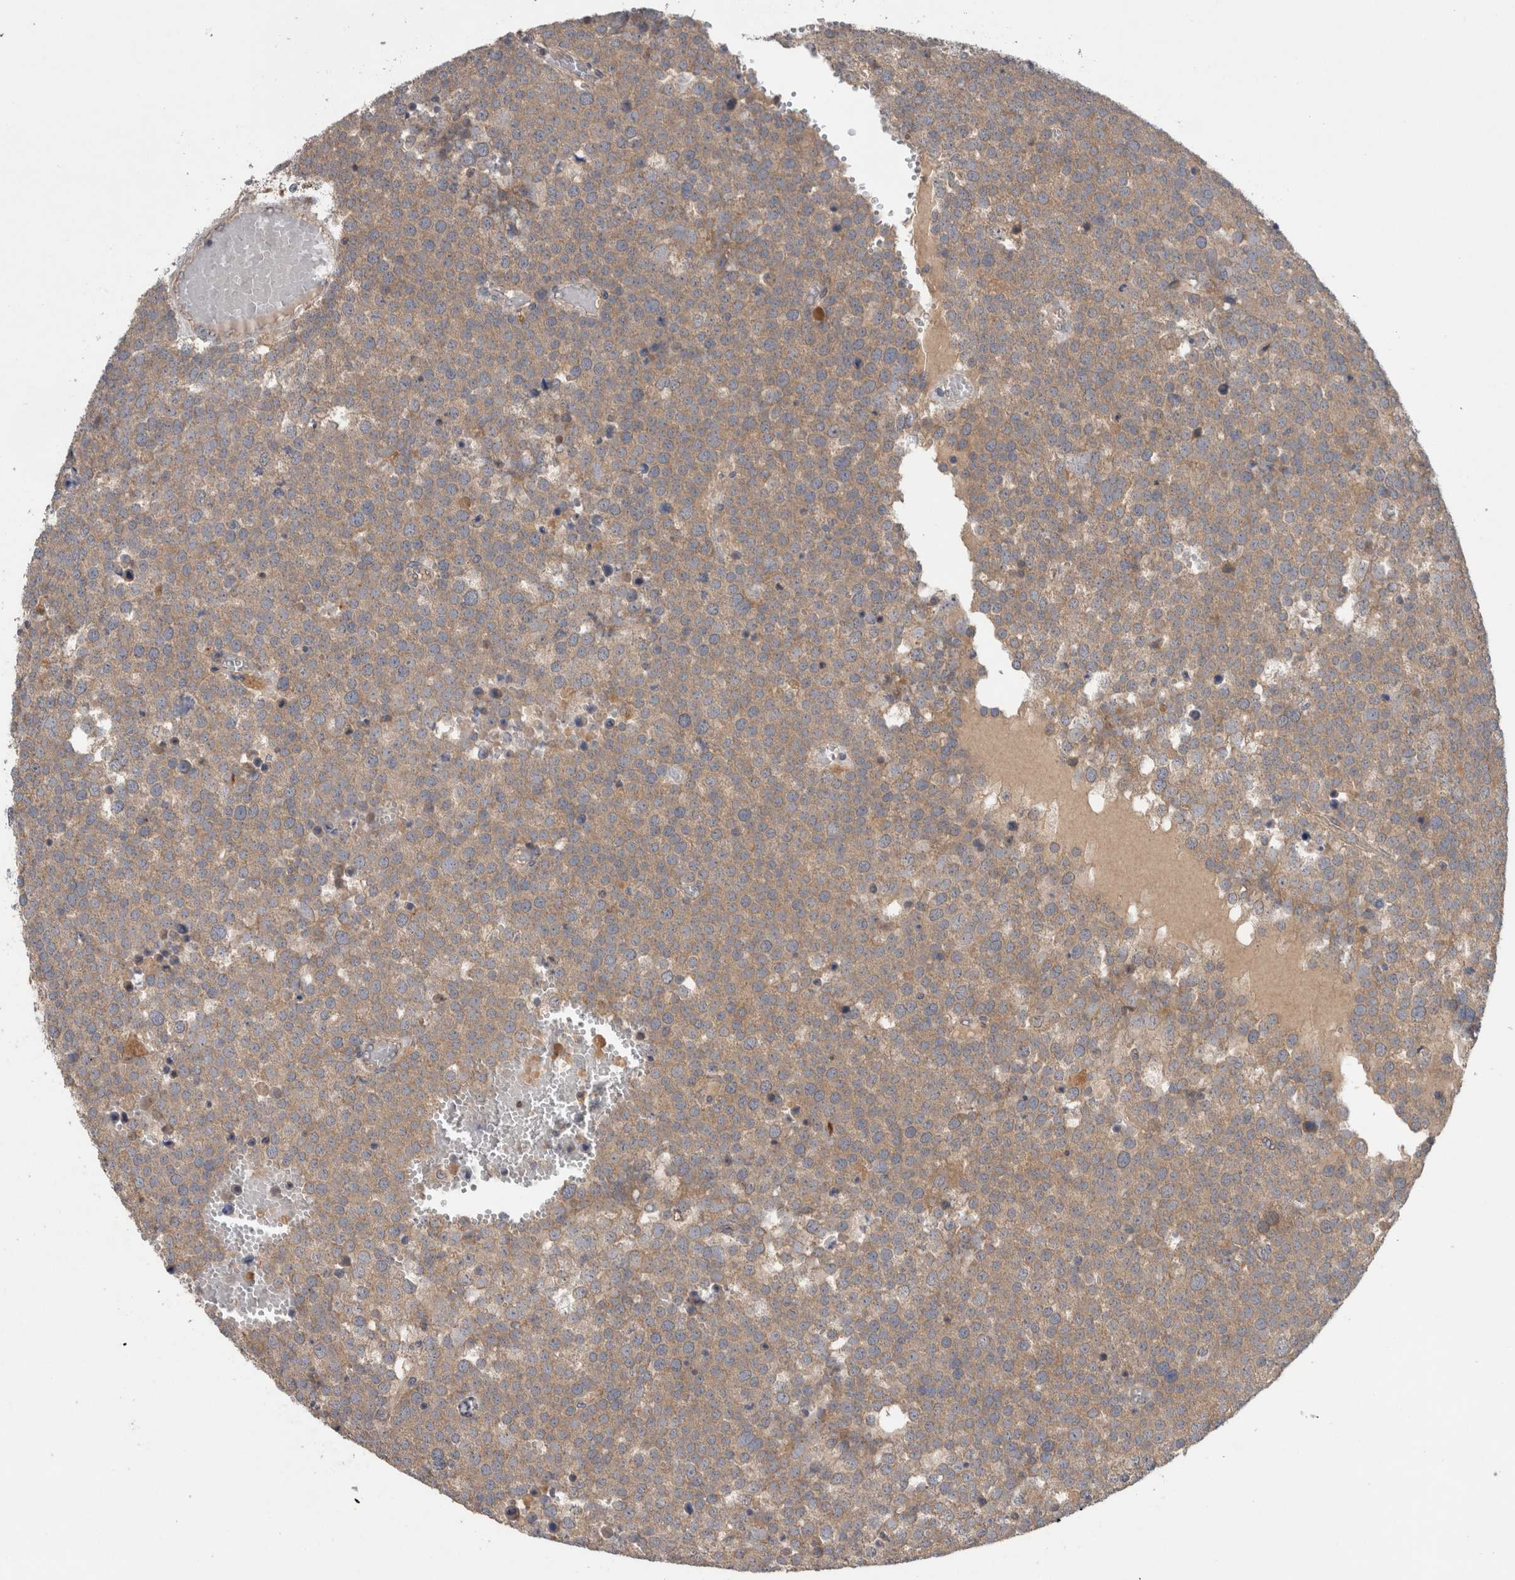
{"staining": {"intensity": "weak", "quantity": ">75%", "location": "cytoplasmic/membranous"}, "tissue": "testis cancer", "cell_type": "Tumor cells", "image_type": "cancer", "snomed": [{"axis": "morphology", "description": "Seminoma, NOS"}, {"axis": "topography", "description": "Testis"}], "caption": "Weak cytoplasmic/membranous positivity for a protein is seen in about >75% of tumor cells of testis seminoma using immunohistochemistry.", "gene": "TARBP1", "patient": {"sex": "male", "age": 71}}